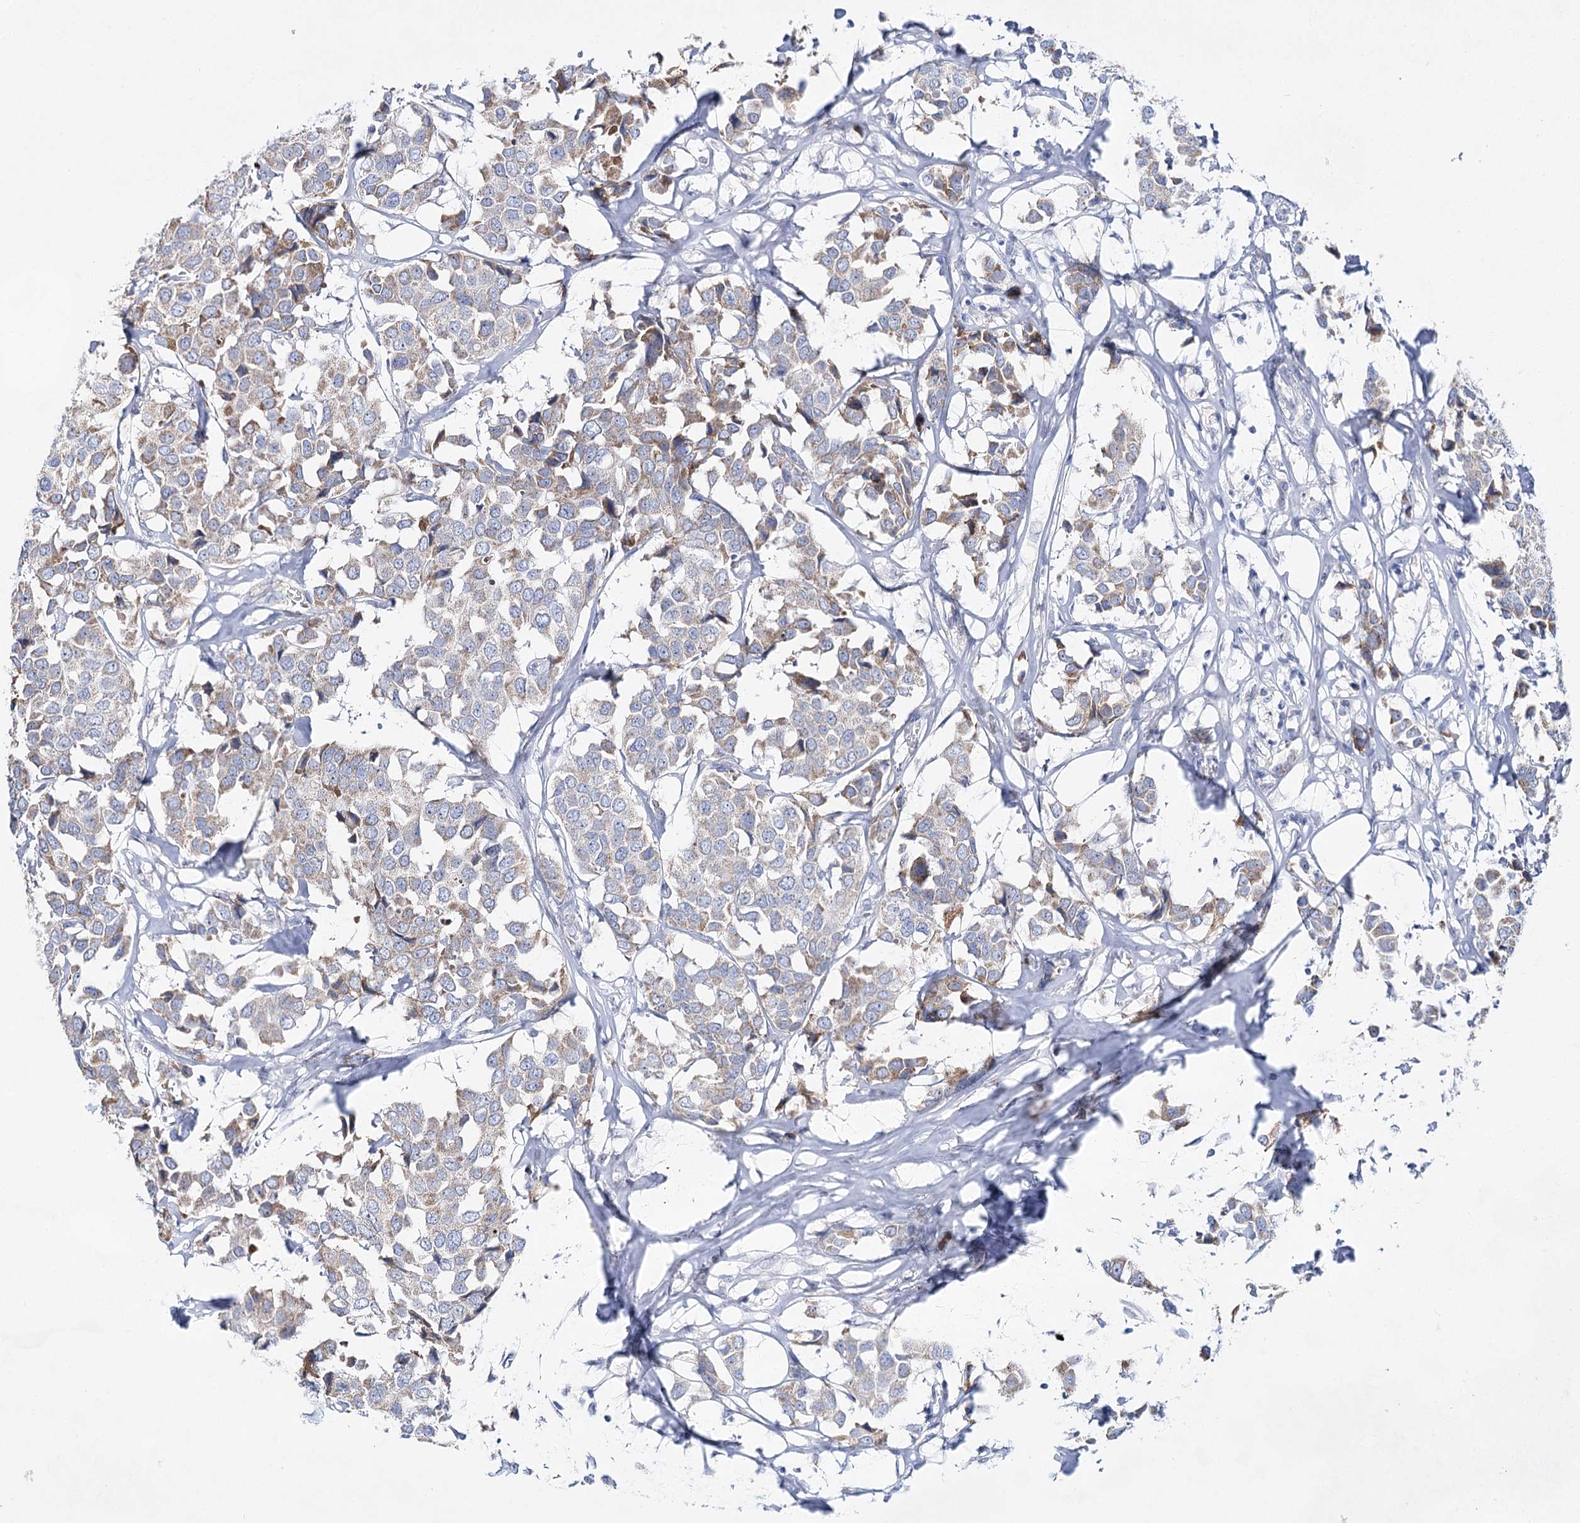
{"staining": {"intensity": "weak", "quantity": "25%-75%", "location": "cytoplasmic/membranous"}, "tissue": "breast cancer", "cell_type": "Tumor cells", "image_type": "cancer", "snomed": [{"axis": "morphology", "description": "Duct carcinoma"}, {"axis": "topography", "description": "Breast"}], "caption": "About 25%-75% of tumor cells in human breast infiltrating ductal carcinoma show weak cytoplasmic/membranous protein staining as visualized by brown immunohistochemical staining.", "gene": "BPHL", "patient": {"sex": "female", "age": 80}}